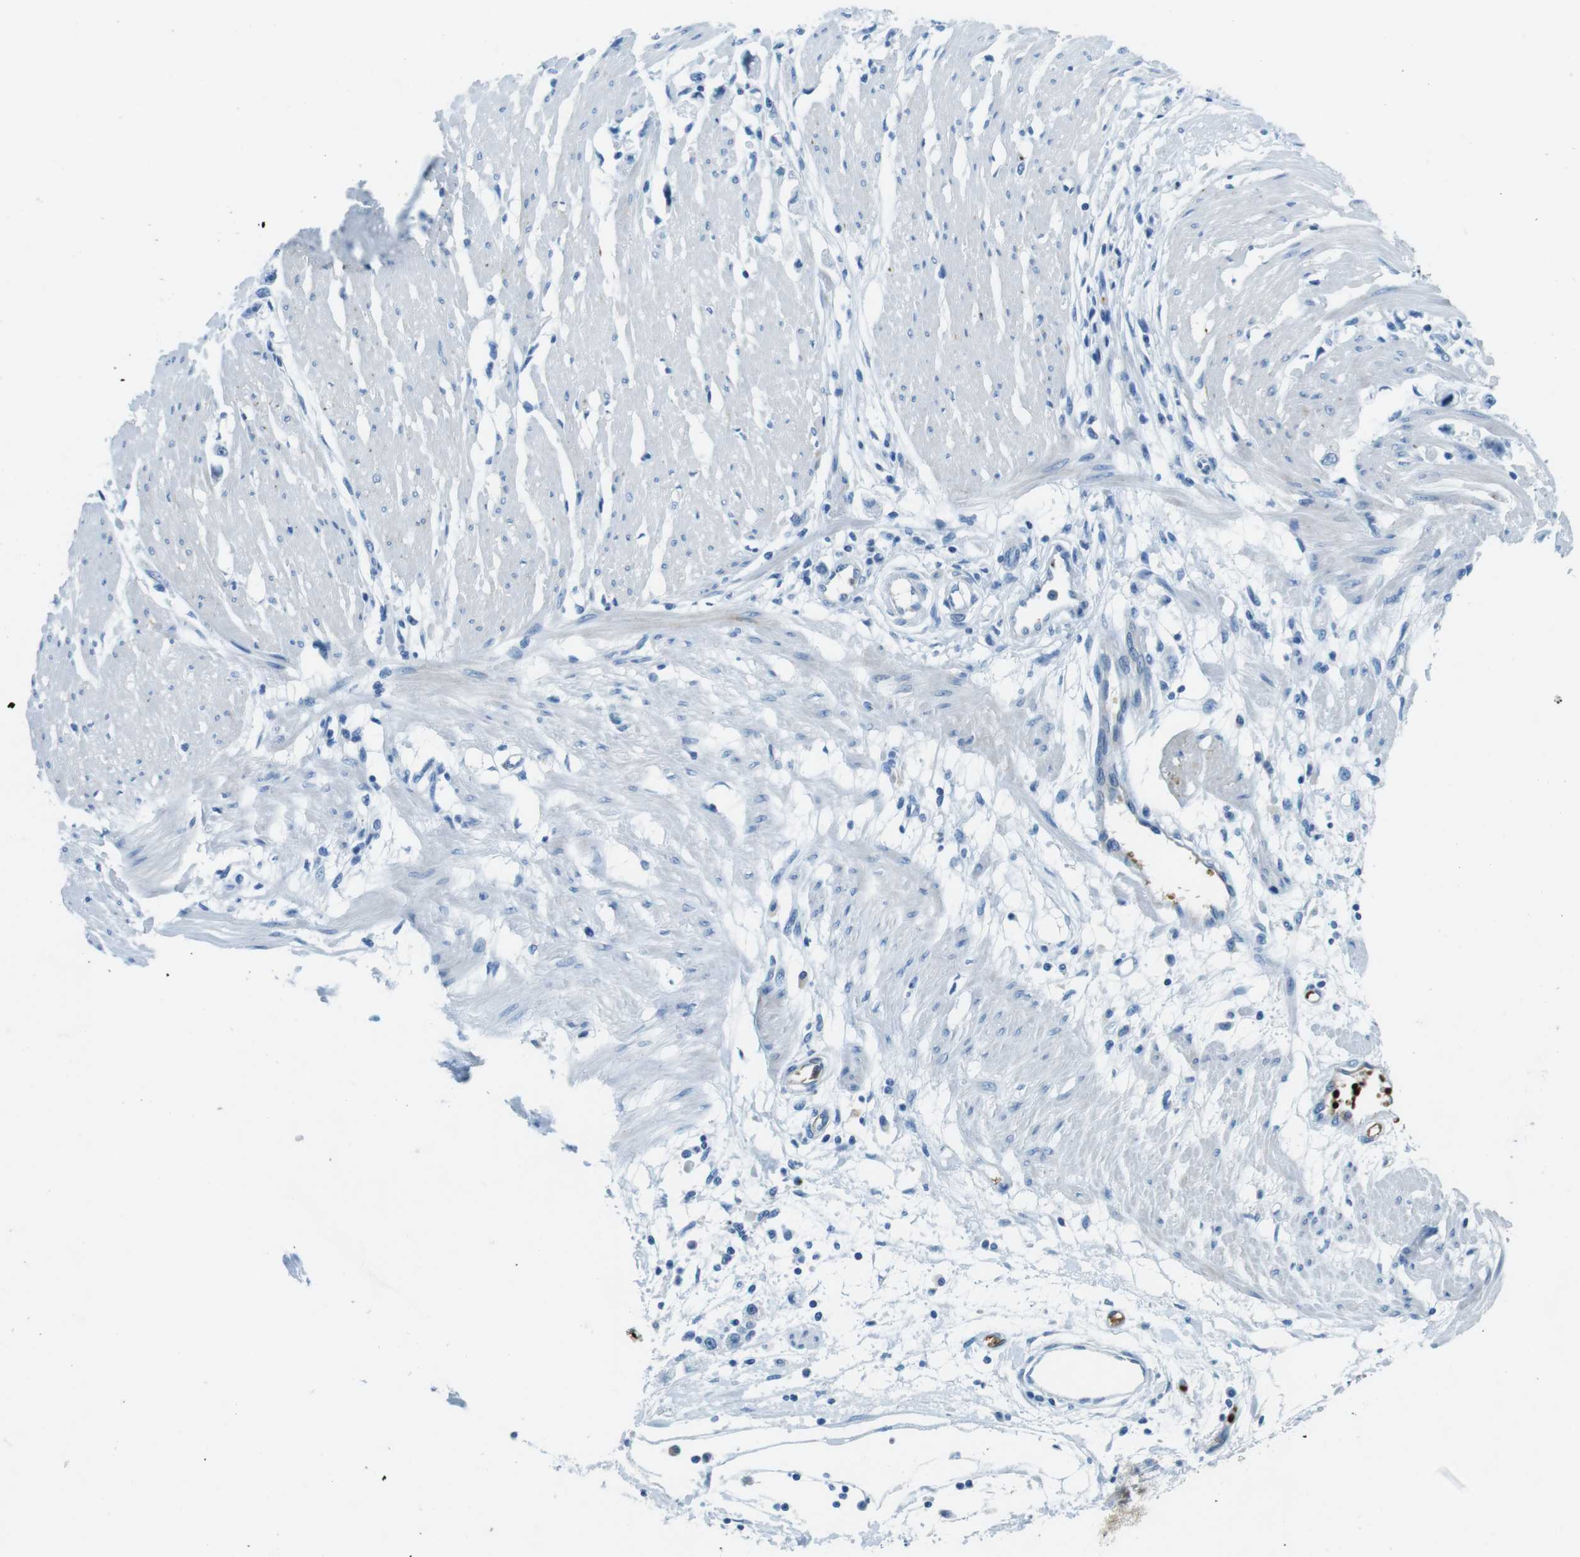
{"staining": {"intensity": "negative", "quantity": "none", "location": "none"}, "tissue": "stomach cancer", "cell_type": "Tumor cells", "image_type": "cancer", "snomed": [{"axis": "morphology", "description": "Adenocarcinoma, NOS"}, {"axis": "topography", "description": "Stomach"}], "caption": "Immunohistochemical staining of adenocarcinoma (stomach) displays no significant expression in tumor cells. (DAB (3,3'-diaminobenzidine) IHC visualized using brightfield microscopy, high magnification).", "gene": "TFAP2C", "patient": {"sex": "female", "age": 59}}